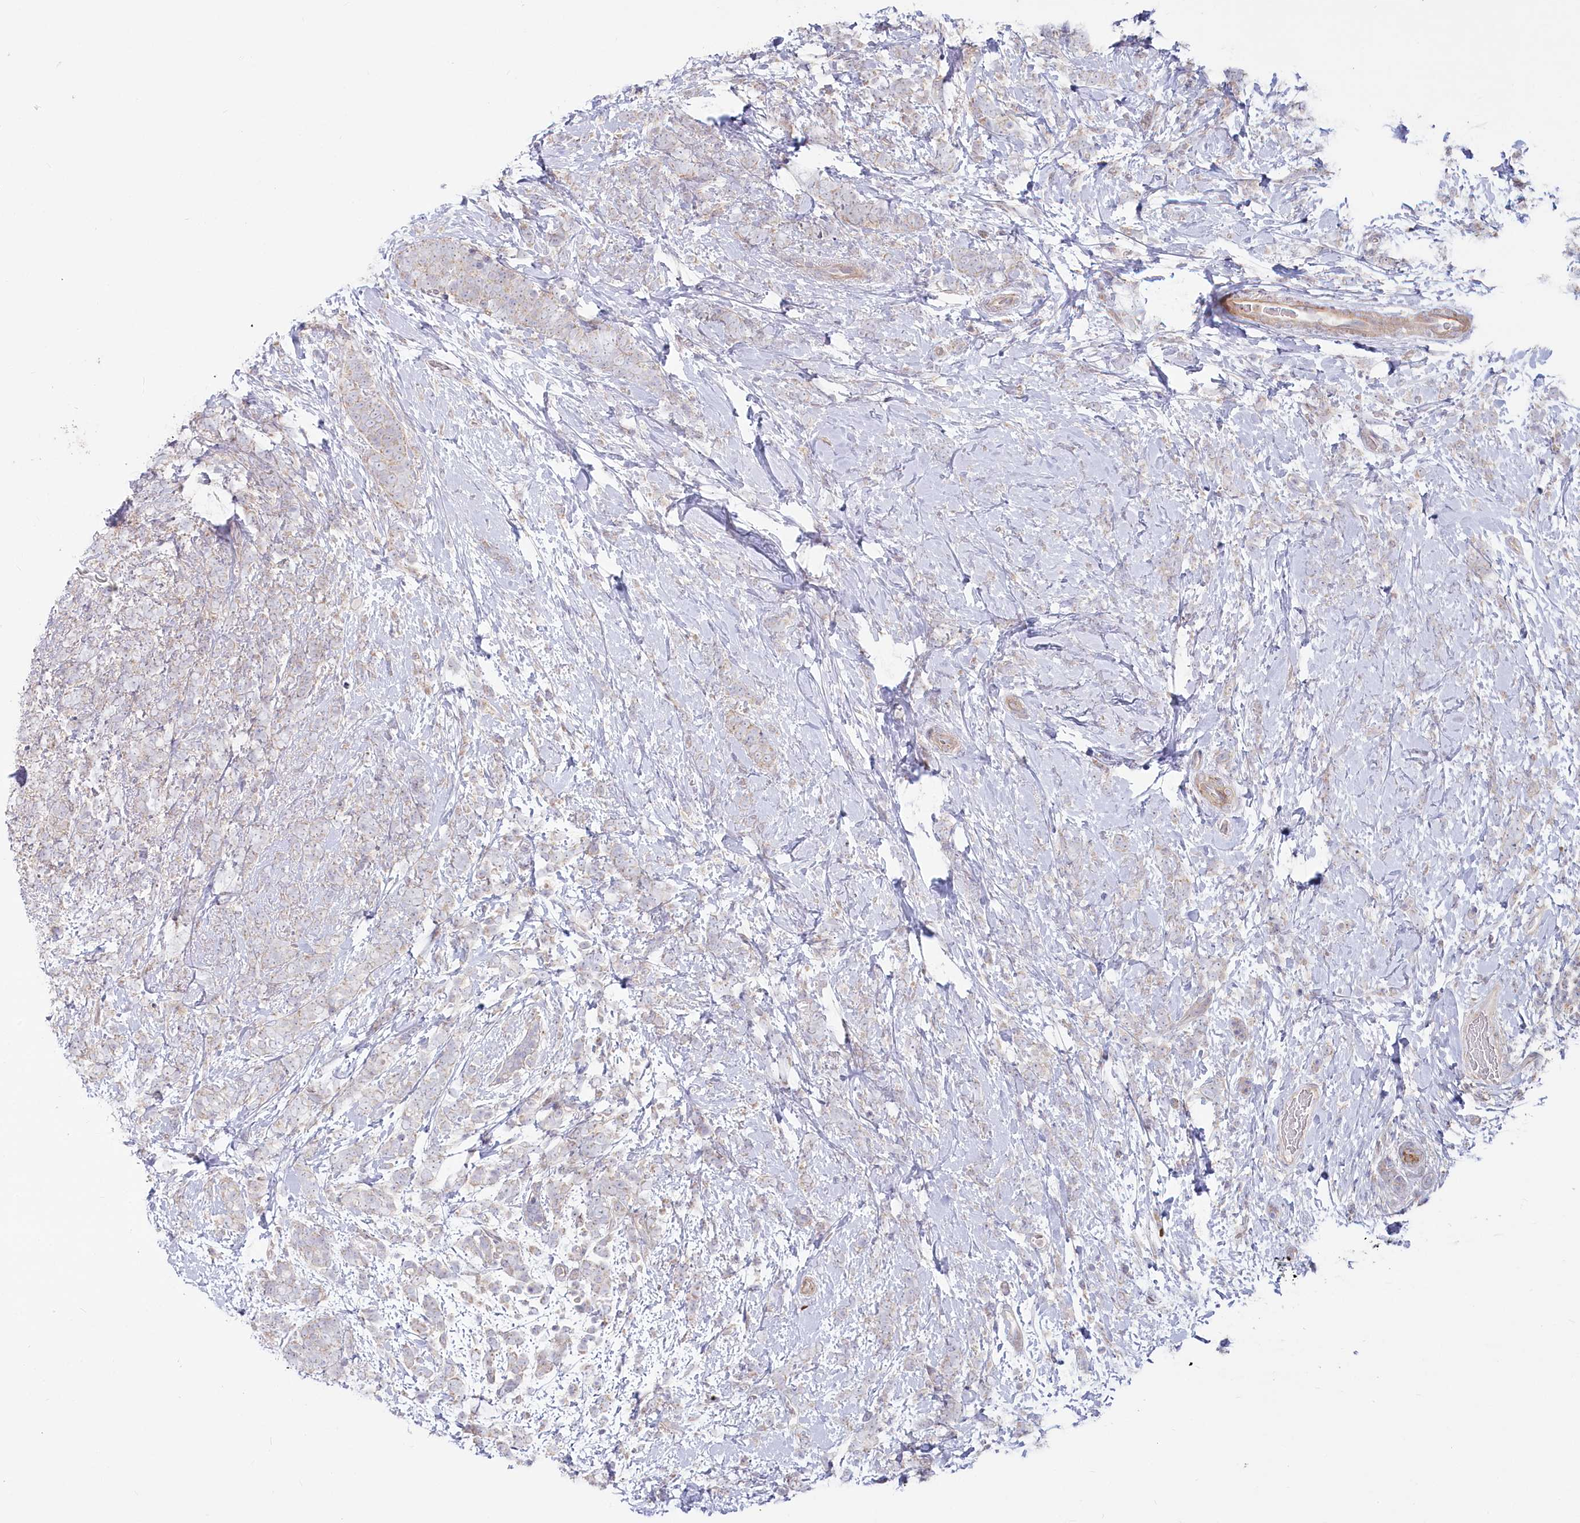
{"staining": {"intensity": "negative", "quantity": "none", "location": "none"}, "tissue": "breast cancer", "cell_type": "Tumor cells", "image_type": "cancer", "snomed": [{"axis": "morphology", "description": "Lobular carcinoma"}, {"axis": "topography", "description": "Breast"}], "caption": "High power microscopy image of an immunohistochemistry (IHC) micrograph of breast lobular carcinoma, revealing no significant positivity in tumor cells.", "gene": "MTG1", "patient": {"sex": "female", "age": 58}}